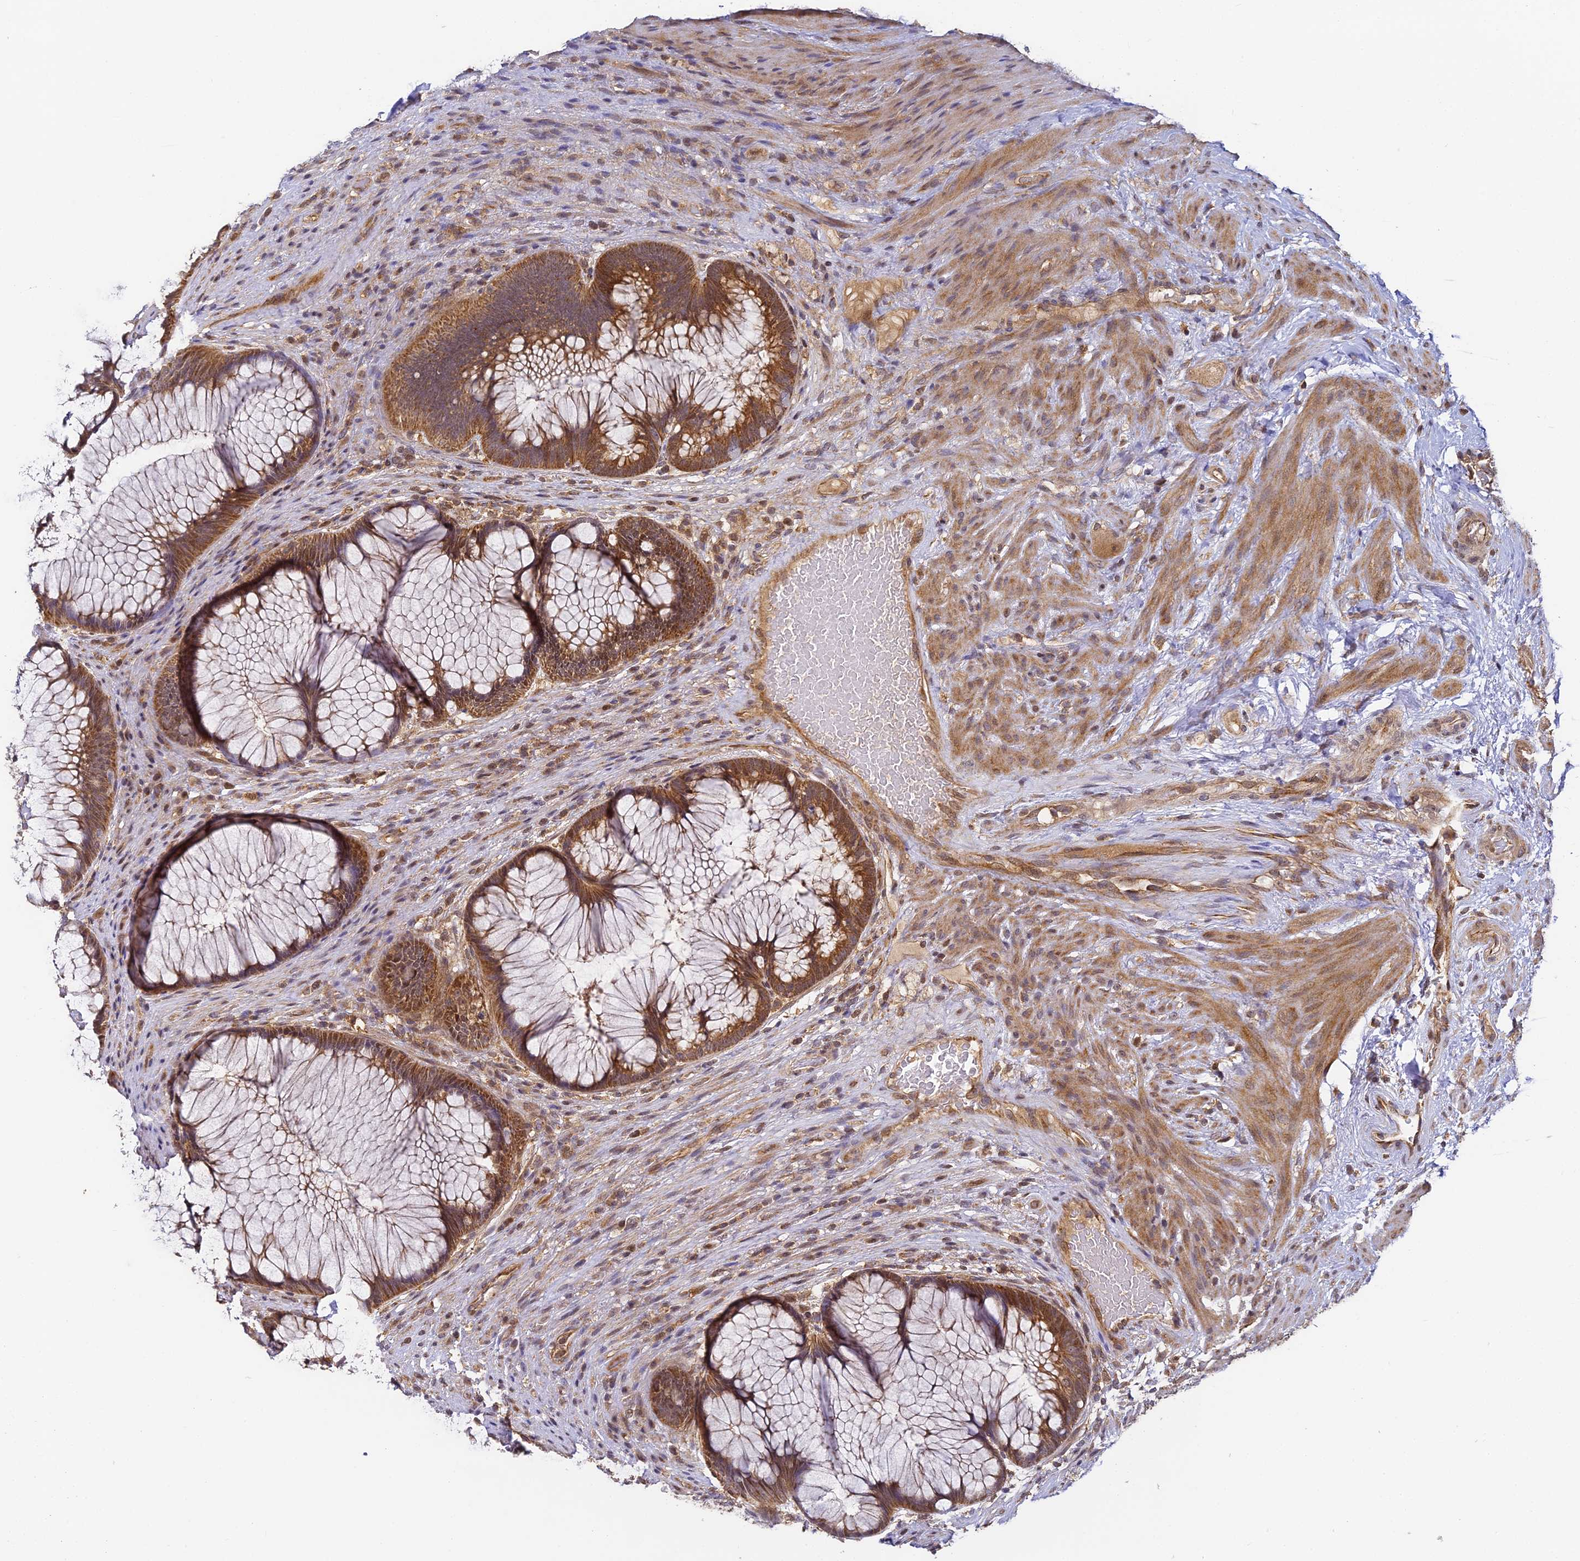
{"staining": {"intensity": "moderate", "quantity": ">75%", "location": "cytoplasmic/membranous,nuclear"}, "tissue": "rectum", "cell_type": "Glandular cells", "image_type": "normal", "snomed": [{"axis": "morphology", "description": "Normal tissue, NOS"}, {"axis": "topography", "description": "Rectum"}], "caption": "IHC (DAB) staining of unremarkable human rectum displays moderate cytoplasmic/membranous,nuclear protein positivity in about >75% of glandular cells.", "gene": "ENSG00000268870", "patient": {"sex": "male", "age": 51}}